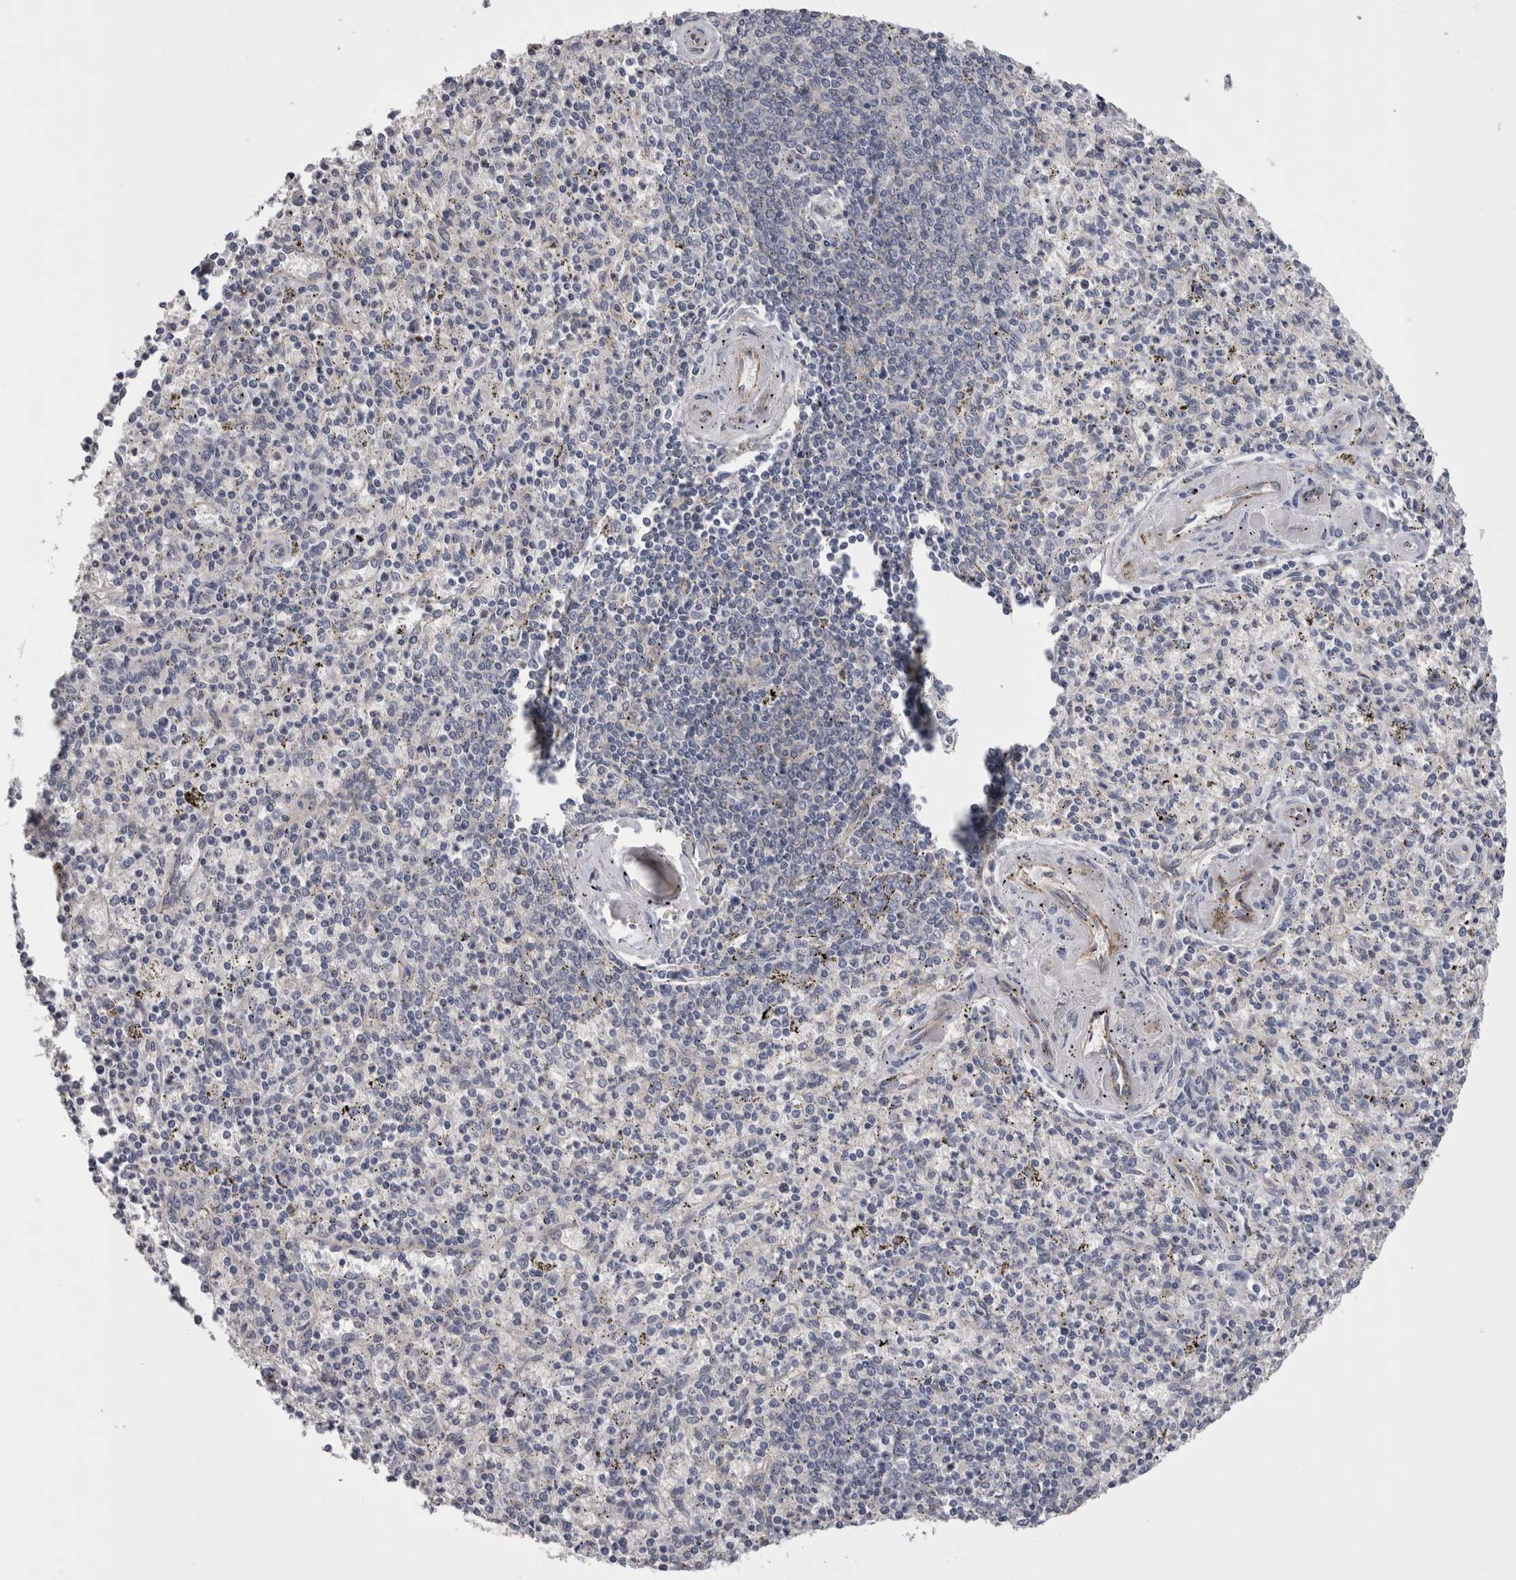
{"staining": {"intensity": "negative", "quantity": "none", "location": "none"}, "tissue": "spleen", "cell_type": "Cells in red pulp", "image_type": "normal", "snomed": [{"axis": "morphology", "description": "Normal tissue, NOS"}, {"axis": "topography", "description": "Spleen"}], "caption": "DAB immunohistochemical staining of unremarkable human spleen exhibits no significant expression in cells in red pulp. (DAB (3,3'-diaminobenzidine) immunohistochemistry, high magnification).", "gene": "NECTIN2", "patient": {"sex": "male", "age": 72}}